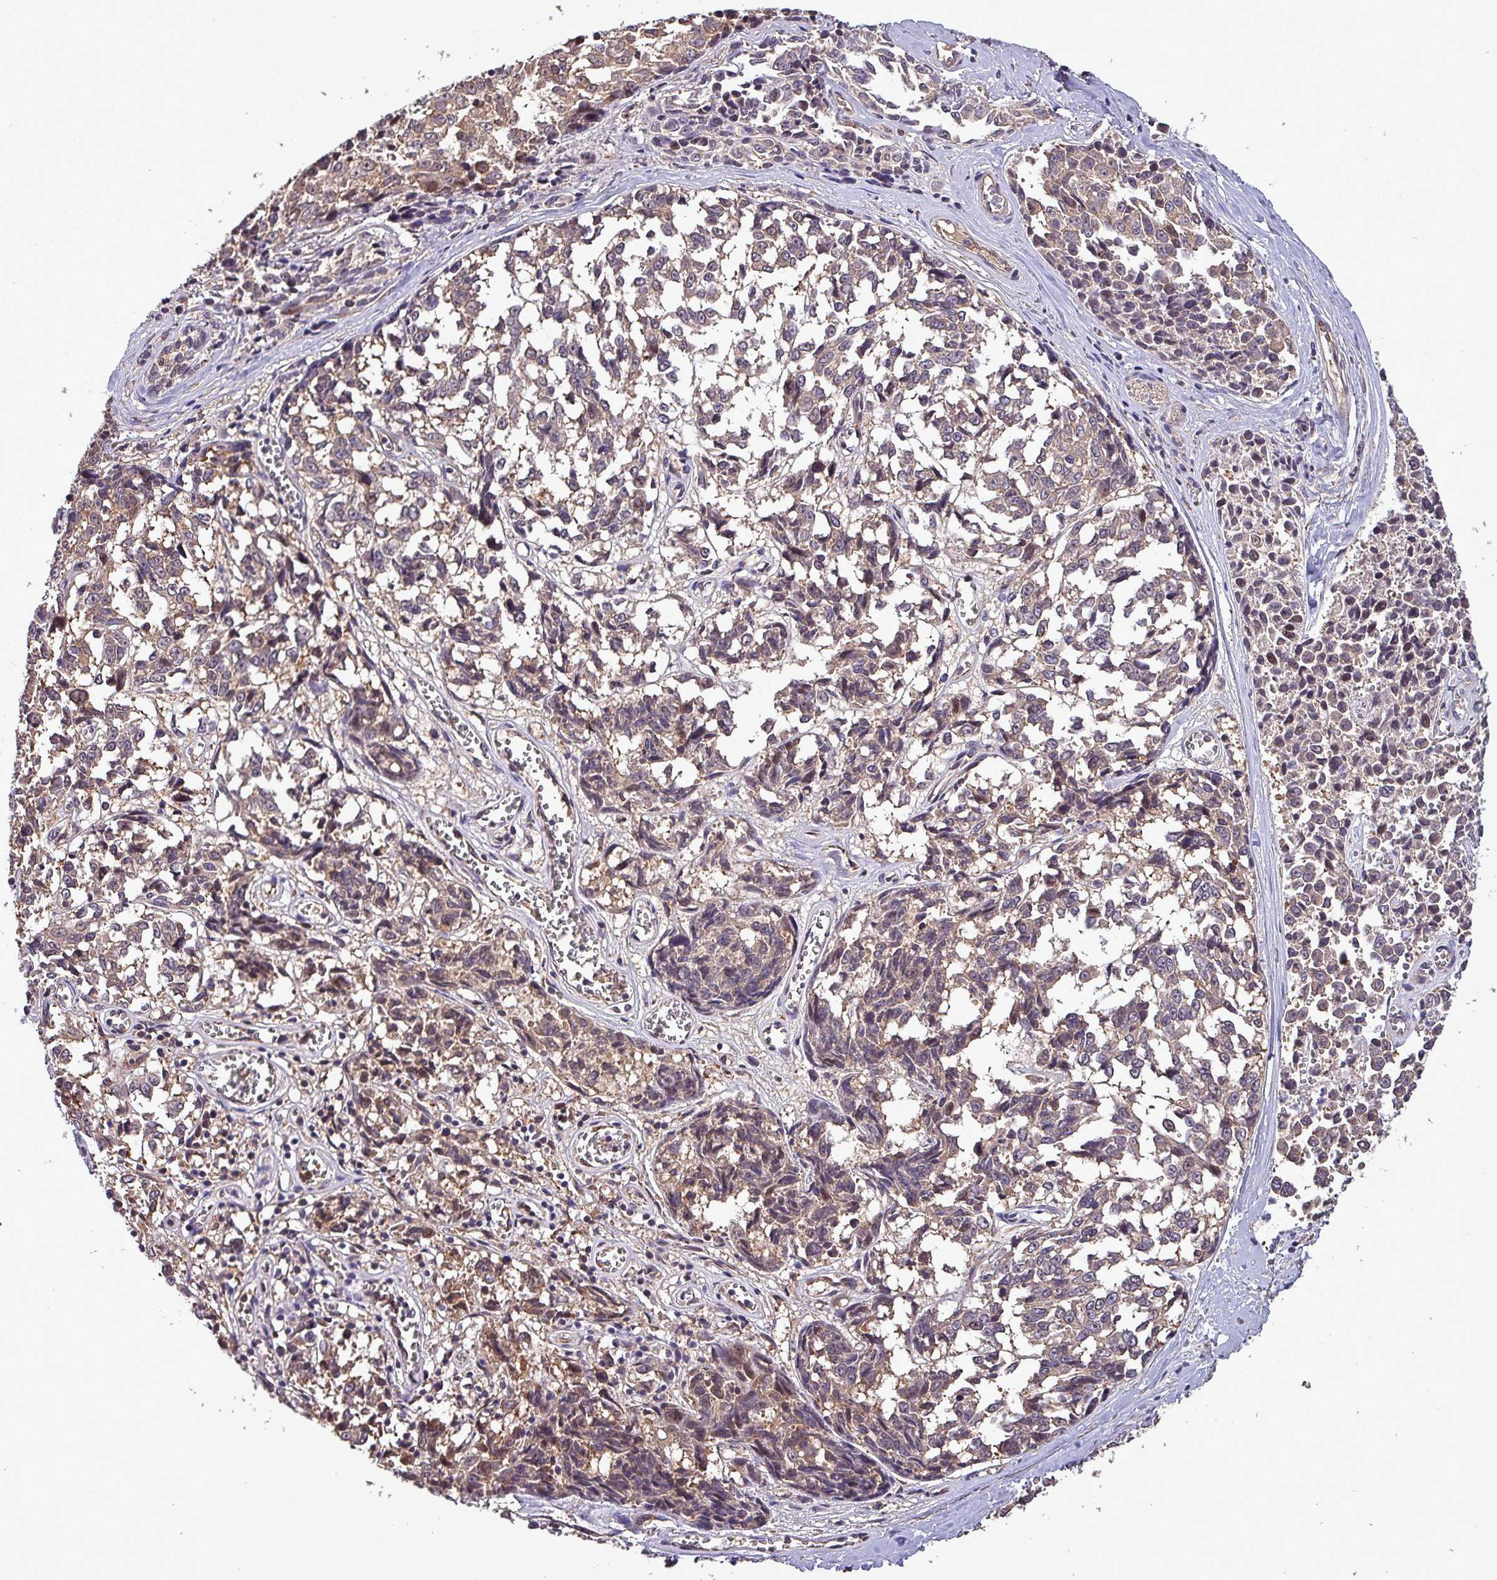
{"staining": {"intensity": "weak", "quantity": ">75%", "location": "cytoplasmic/membranous"}, "tissue": "melanoma", "cell_type": "Tumor cells", "image_type": "cancer", "snomed": [{"axis": "morphology", "description": "Malignant melanoma, NOS"}, {"axis": "topography", "description": "Skin"}], "caption": "A low amount of weak cytoplasmic/membranous expression is present in about >75% of tumor cells in melanoma tissue.", "gene": "PAFAH1B2", "patient": {"sex": "female", "age": 64}}